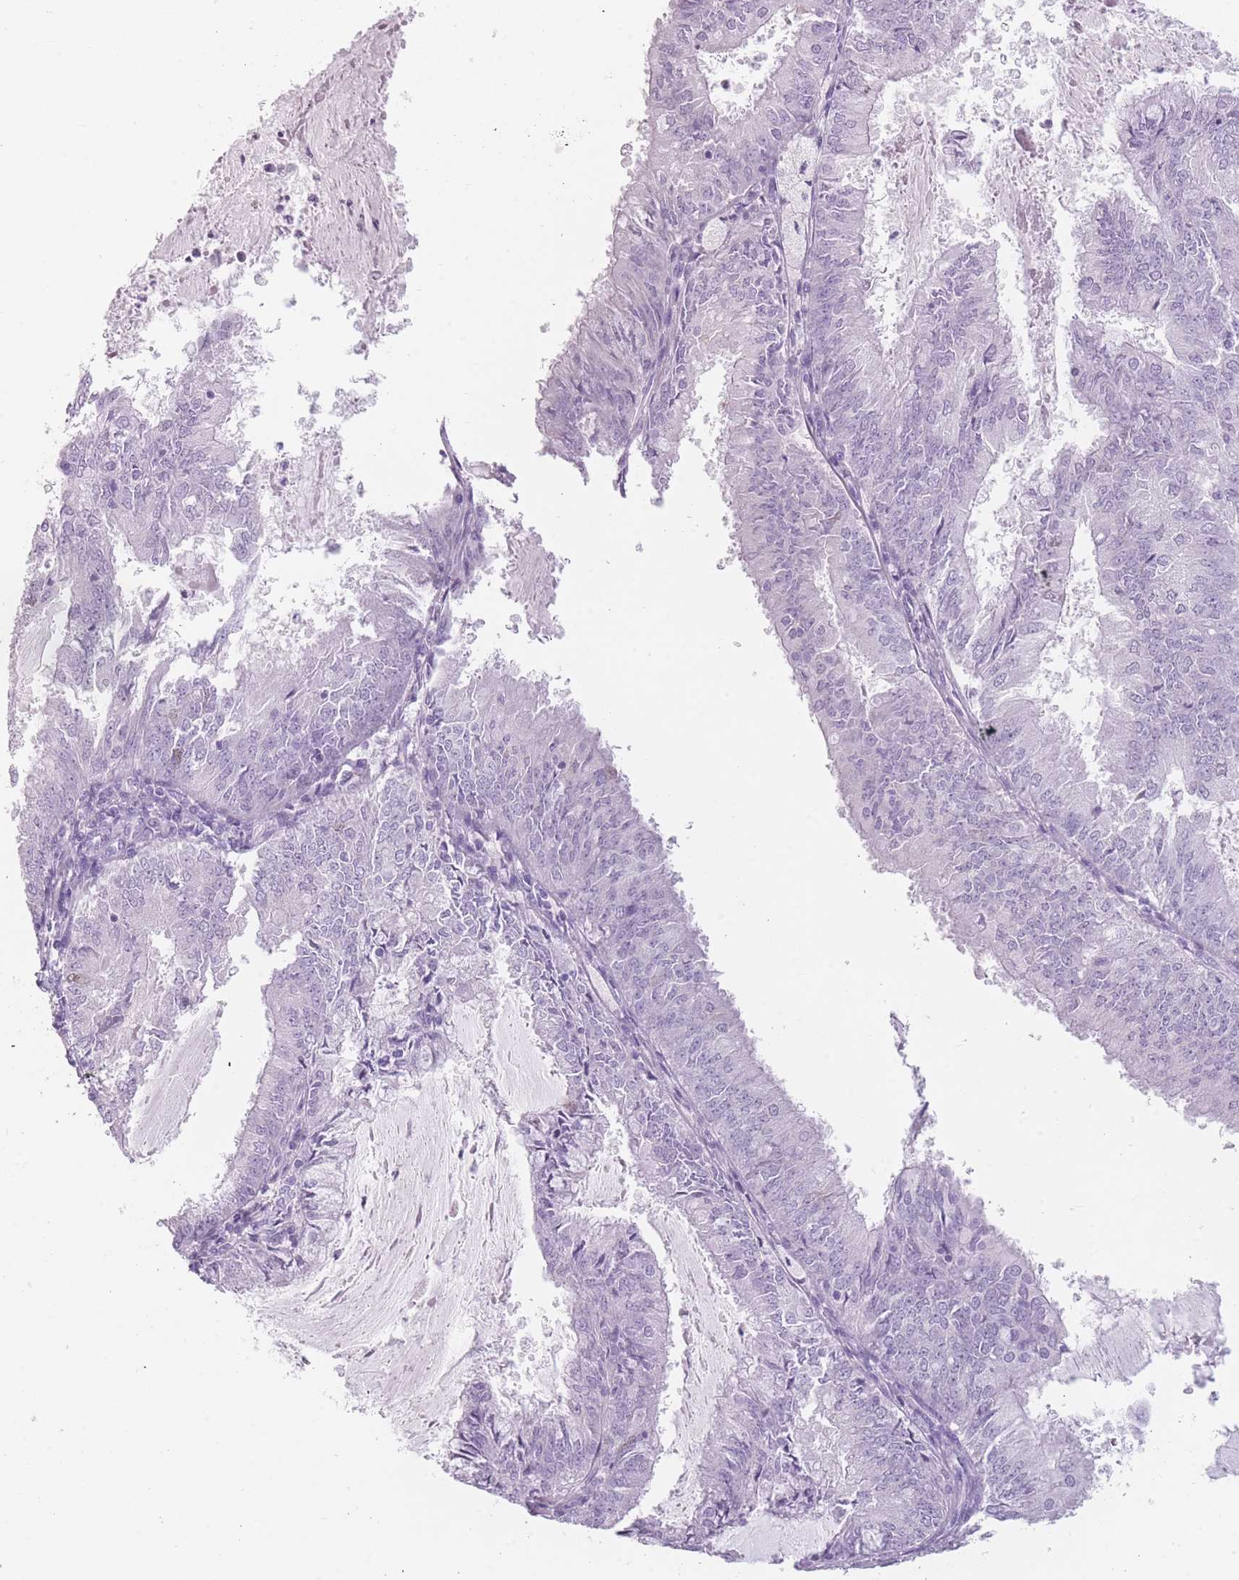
{"staining": {"intensity": "negative", "quantity": "none", "location": "none"}, "tissue": "endometrial cancer", "cell_type": "Tumor cells", "image_type": "cancer", "snomed": [{"axis": "morphology", "description": "Adenocarcinoma, NOS"}, {"axis": "topography", "description": "Endometrium"}], "caption": "IHC micrograph of endometrial cancer stained for a protein (brown), which displays no staining in tumor cells. (DAB (3,3'-diaminobenzidine) immunohistochemistry visualized using brightfield microscopy, high magnification).", "gene": "CCNO", "patient": {"sex": "female", "age": 57}}